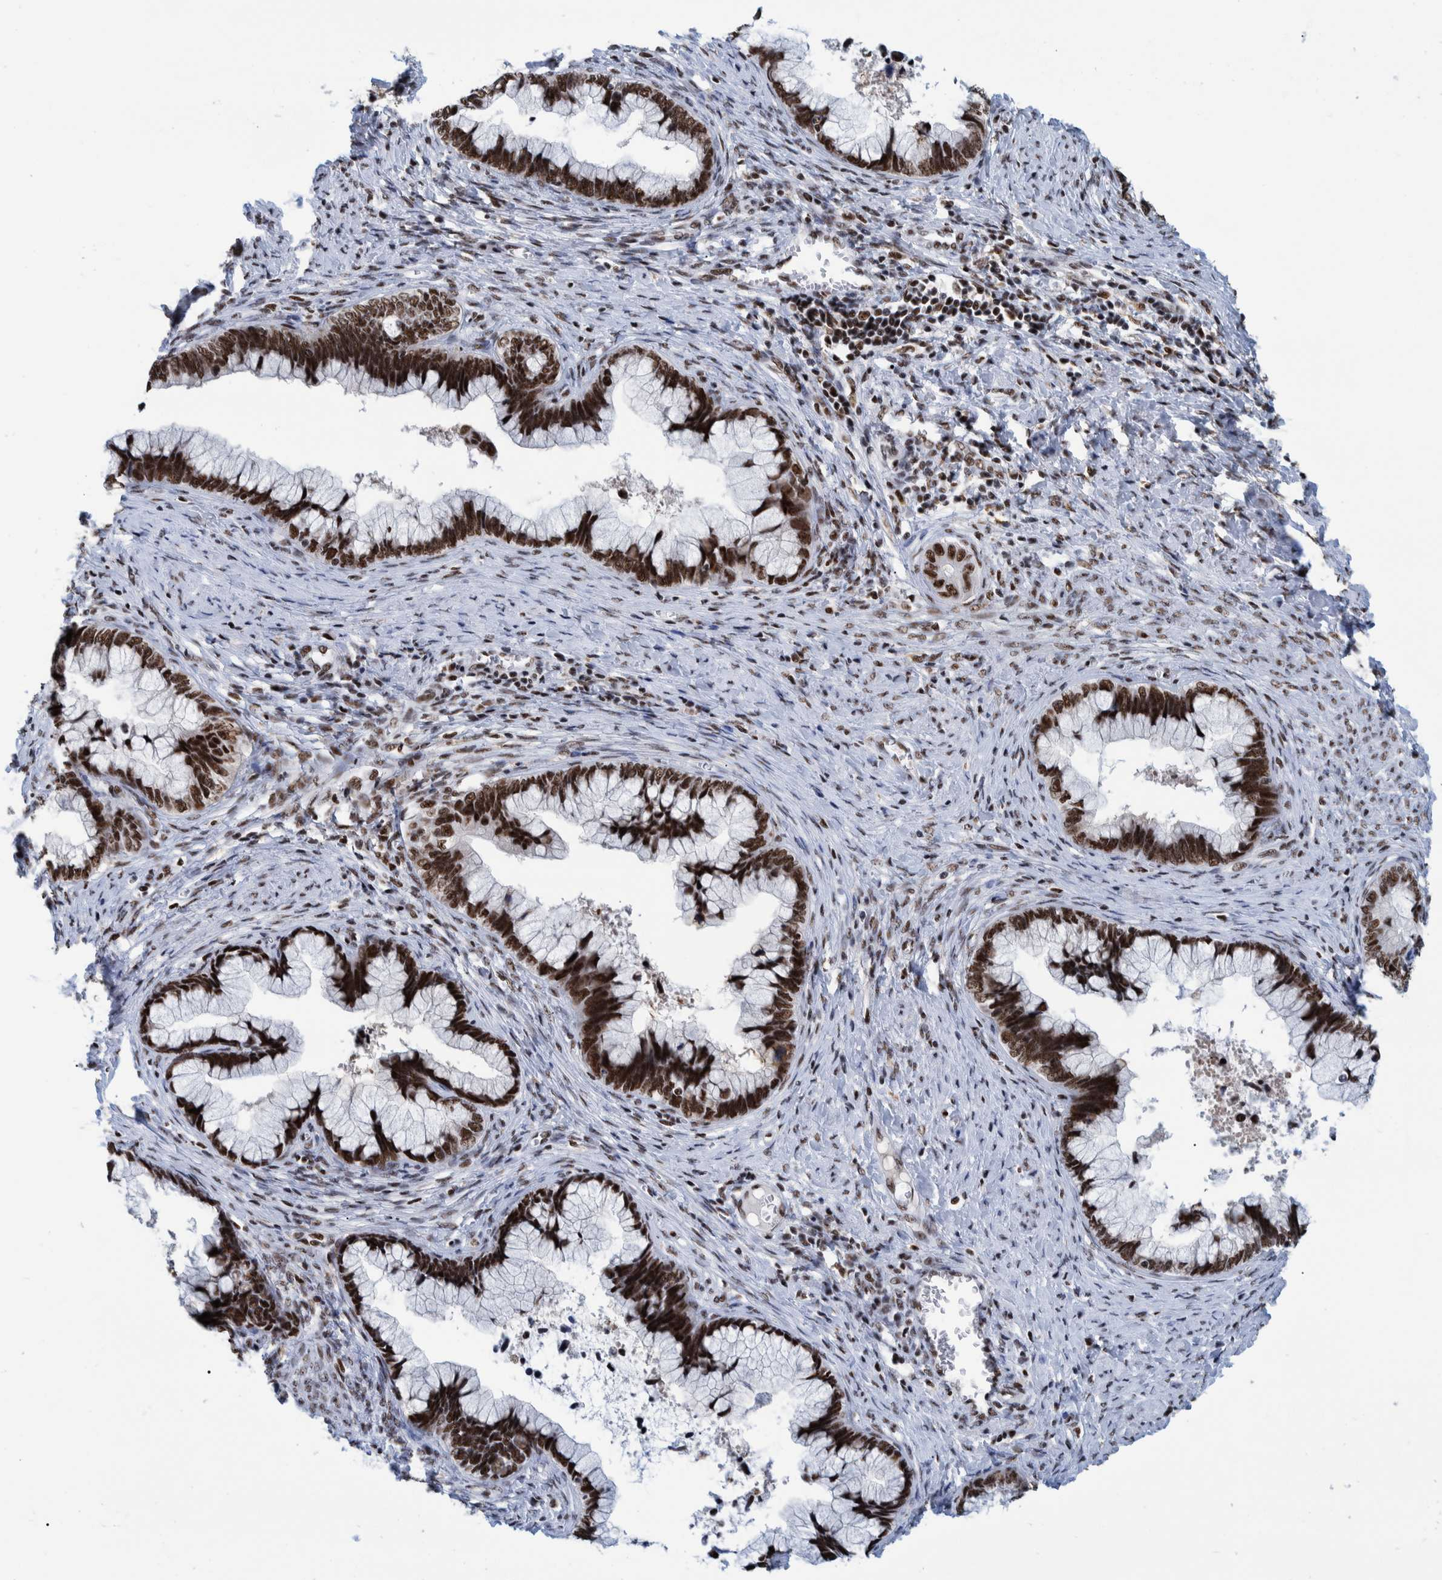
{"staining": {"intensity": "strong", "quantity": ">75%", "location": "nuclear"}, "tissue": "cervical cancer", "cell_type": "Tumor cells", "image_type": "cancer", "snomed": [{"axis": "morphology", "description": "Adenocarcinoma, NOS"}, {"axis": "topography", "description": "Cervix"}], "caption": "Adenocarcinoma (cervical) stained with a brown dye exhibits strong nuclear positive expression in approximately >75% of tumor cells.", "gene": "EFTUD2", "patient": {"sex": "female", "age": 44}}